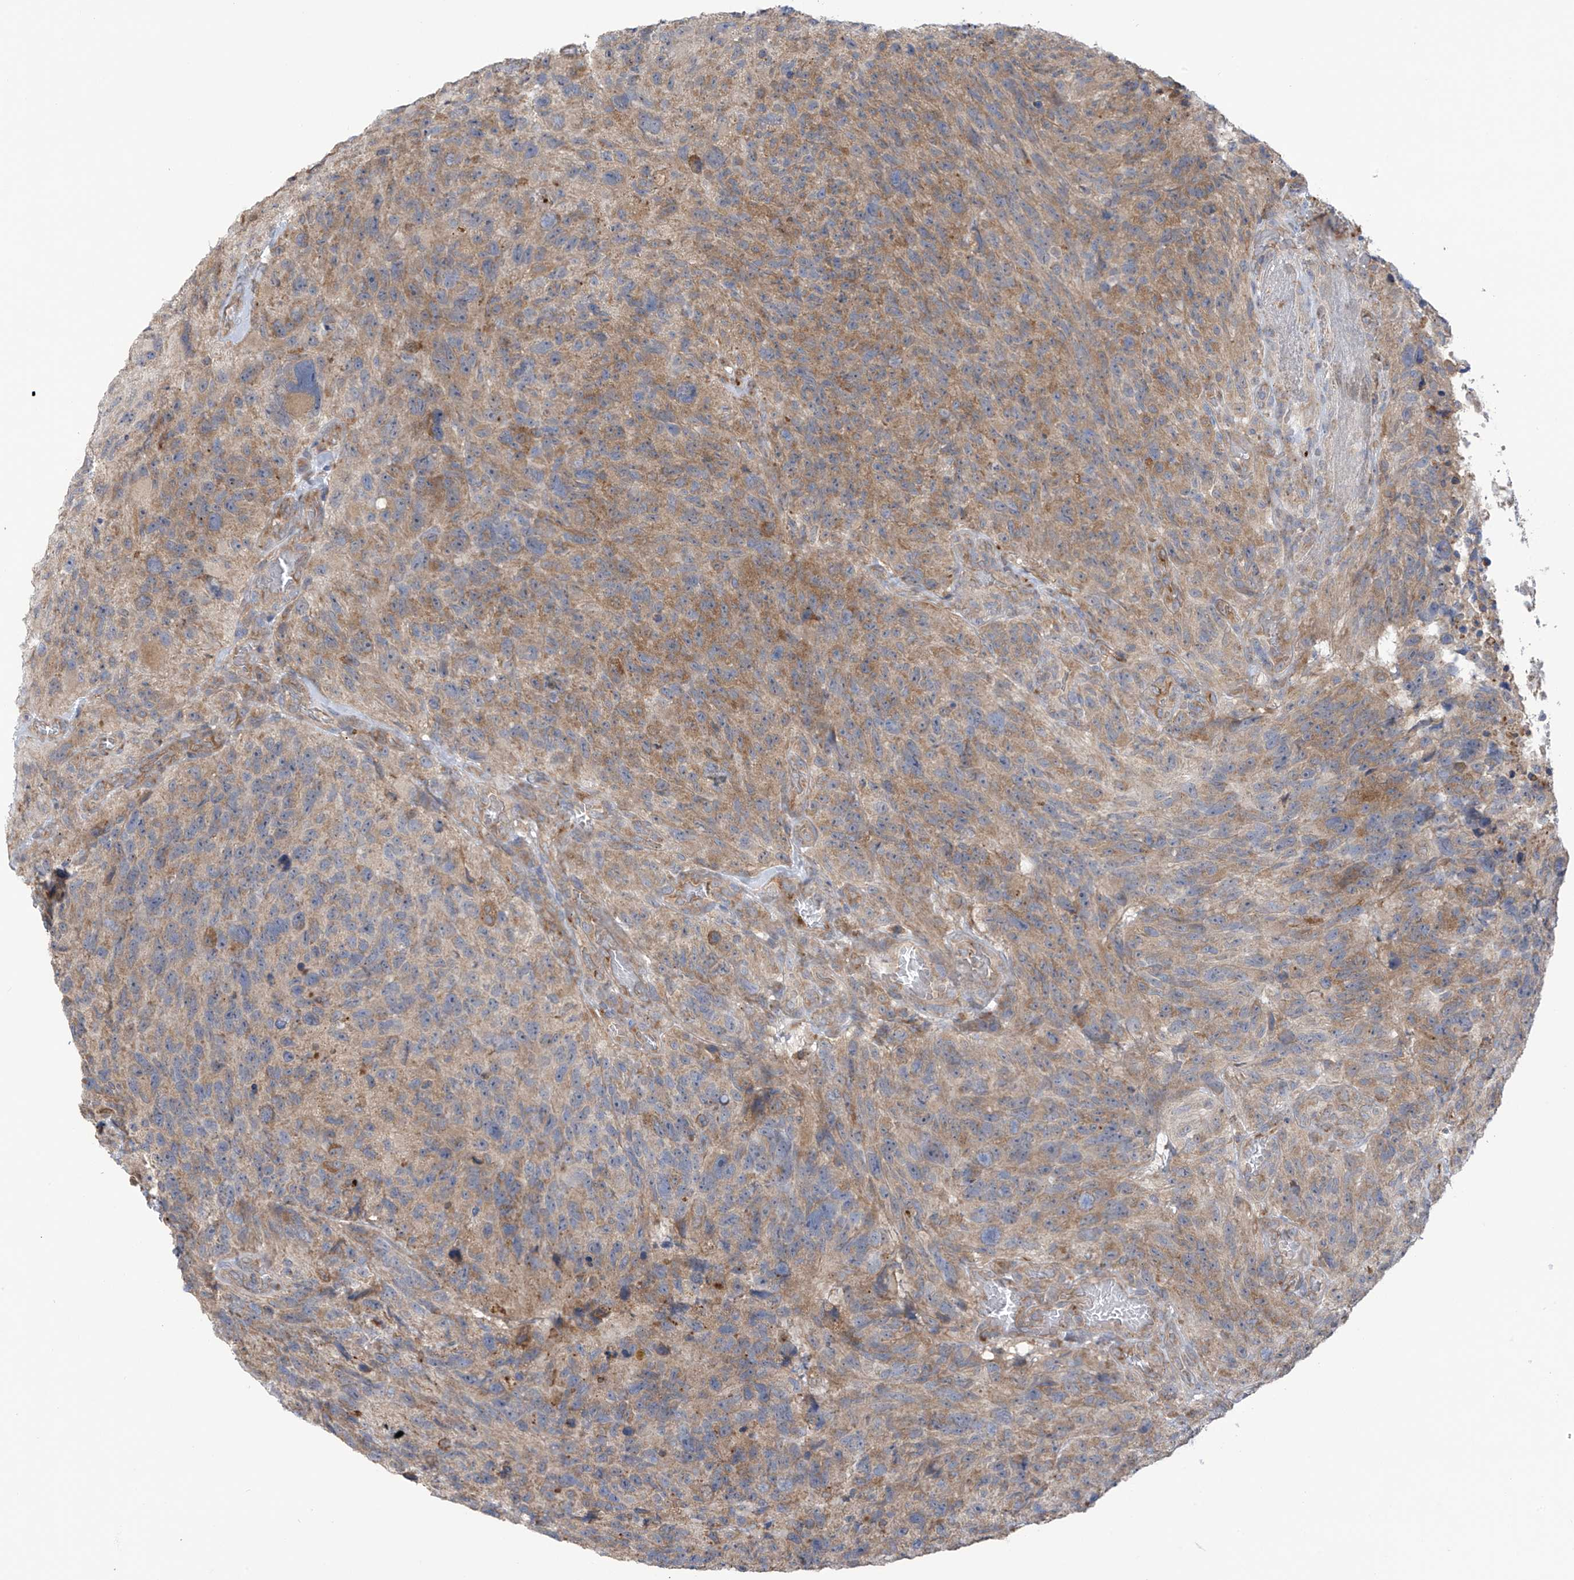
{"staining": {"intensity": "moderate", "quantity": "25%-75%", "location": "cytoplasmic/membranous"}, "tissue": "glioma", "cell_type": "Tumor cells", "image_type": "cancer", "snomed": [{"axis": "morphology", "description": "Glioma, malignant, High grade"}, {"axis": "topography", "description": "Brain"}], "caption": "DAB (3,3'-diaminobenzidine) immunohistochemical staining of human glioma shows moderate cytoplasmic/membranous protein staining in approximately 25%-75% of tumor cells. Immunohistochemistry stains the protein in brown and the nuclei are stained blue.", "gene": "KIAA1522", "patient": {"sex": "male", "age": 69}}